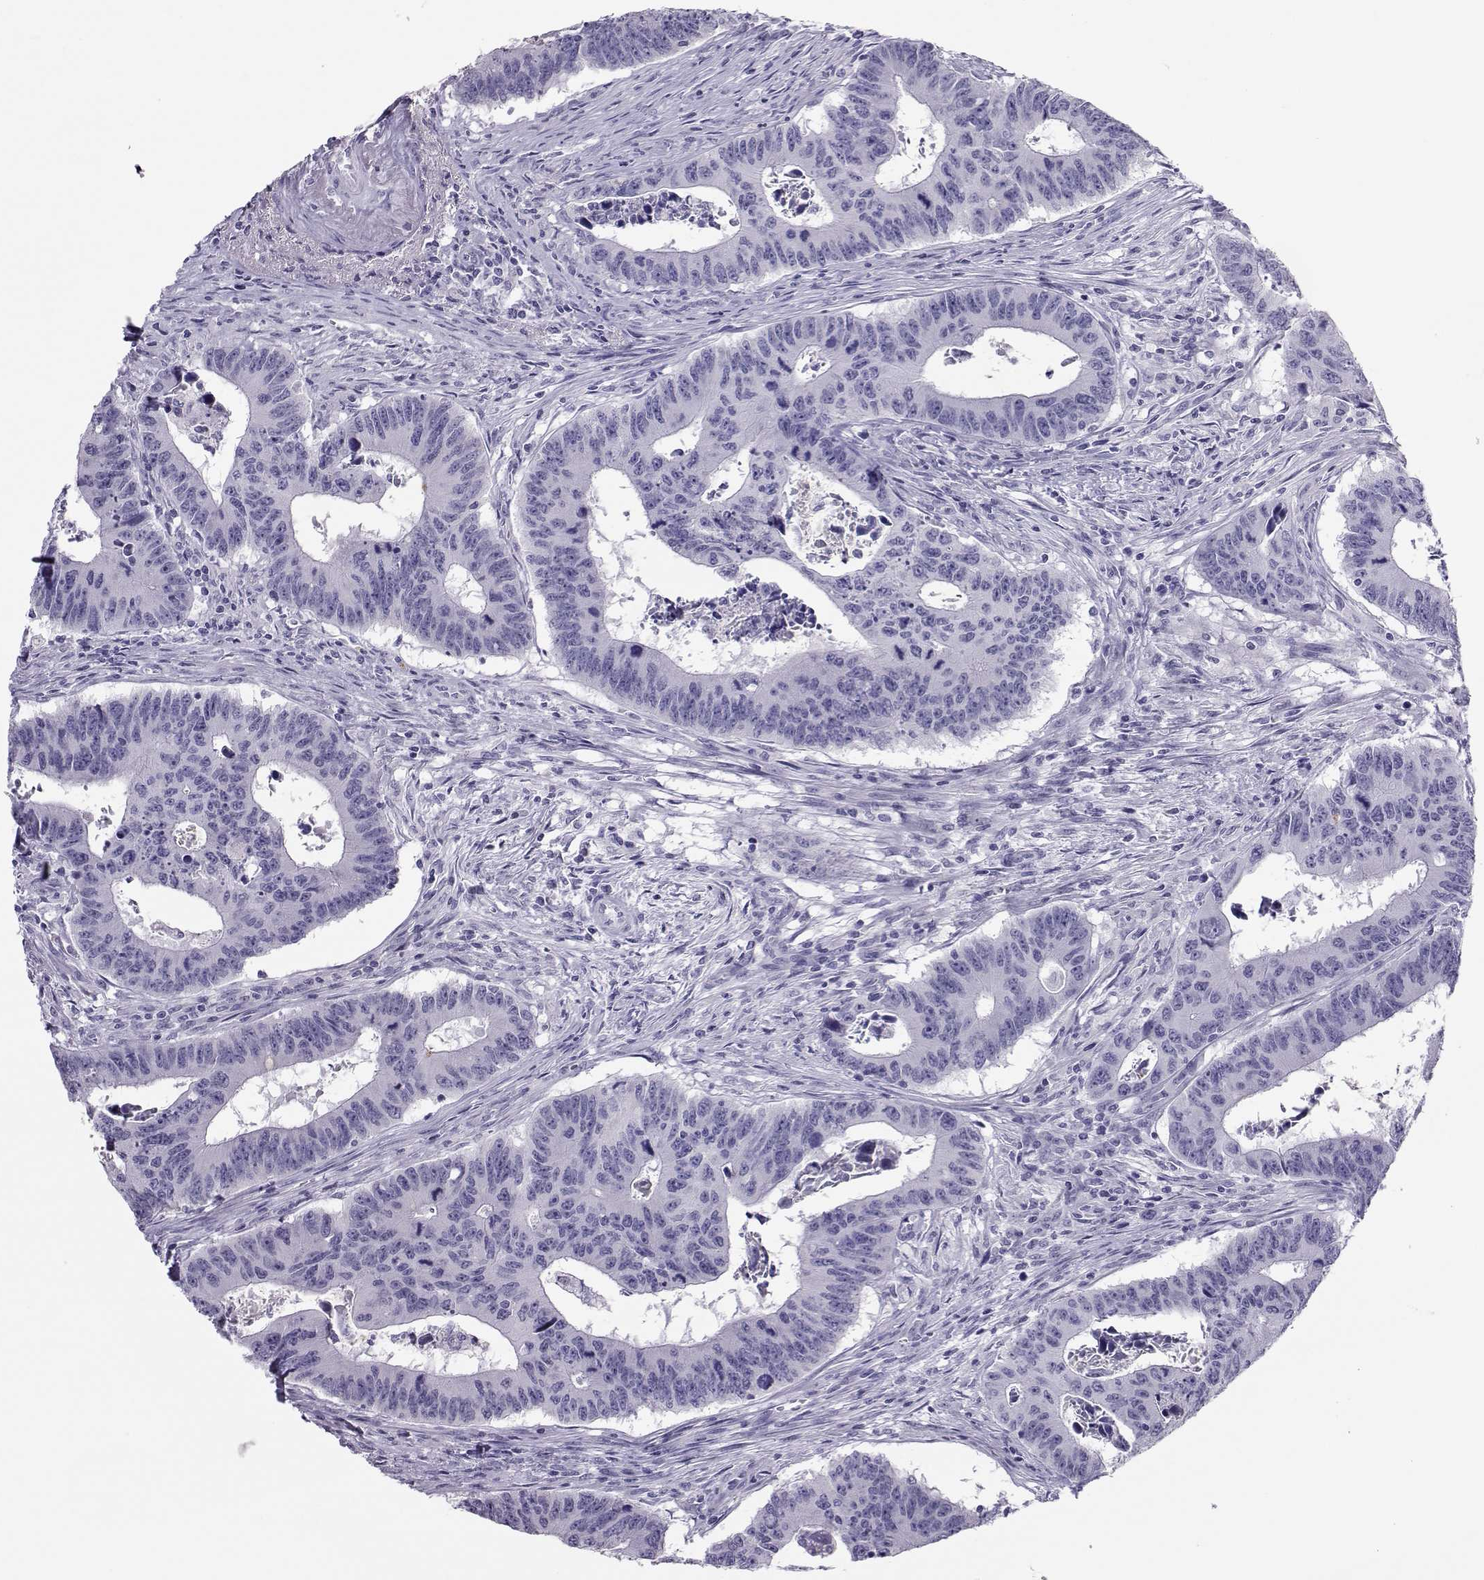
{"staining": {"intensity": "negative", "quantity": "none", "location": "none"}, "tissue": "colorectal cancer", "cell_type": "Tumor cells", "image_type": "cancer", "snomed": [{"axis": "morphology", "description": "Adenocarcinoma, NOS"}, {"axis": "topography", "description": "Appendix"}, {"axis": "topography", "description": "Colon"}, {"axis": "topography", "description": "Cecum"}, {"axis": "topography", "description": "Colon asc"}], "caption": "The photomicrograph exhibits no staining of tumor cells in adenocarcinoma (colorectal).", "gene": "TRPM7", "patient": {"sex": "female", "age": 85}}